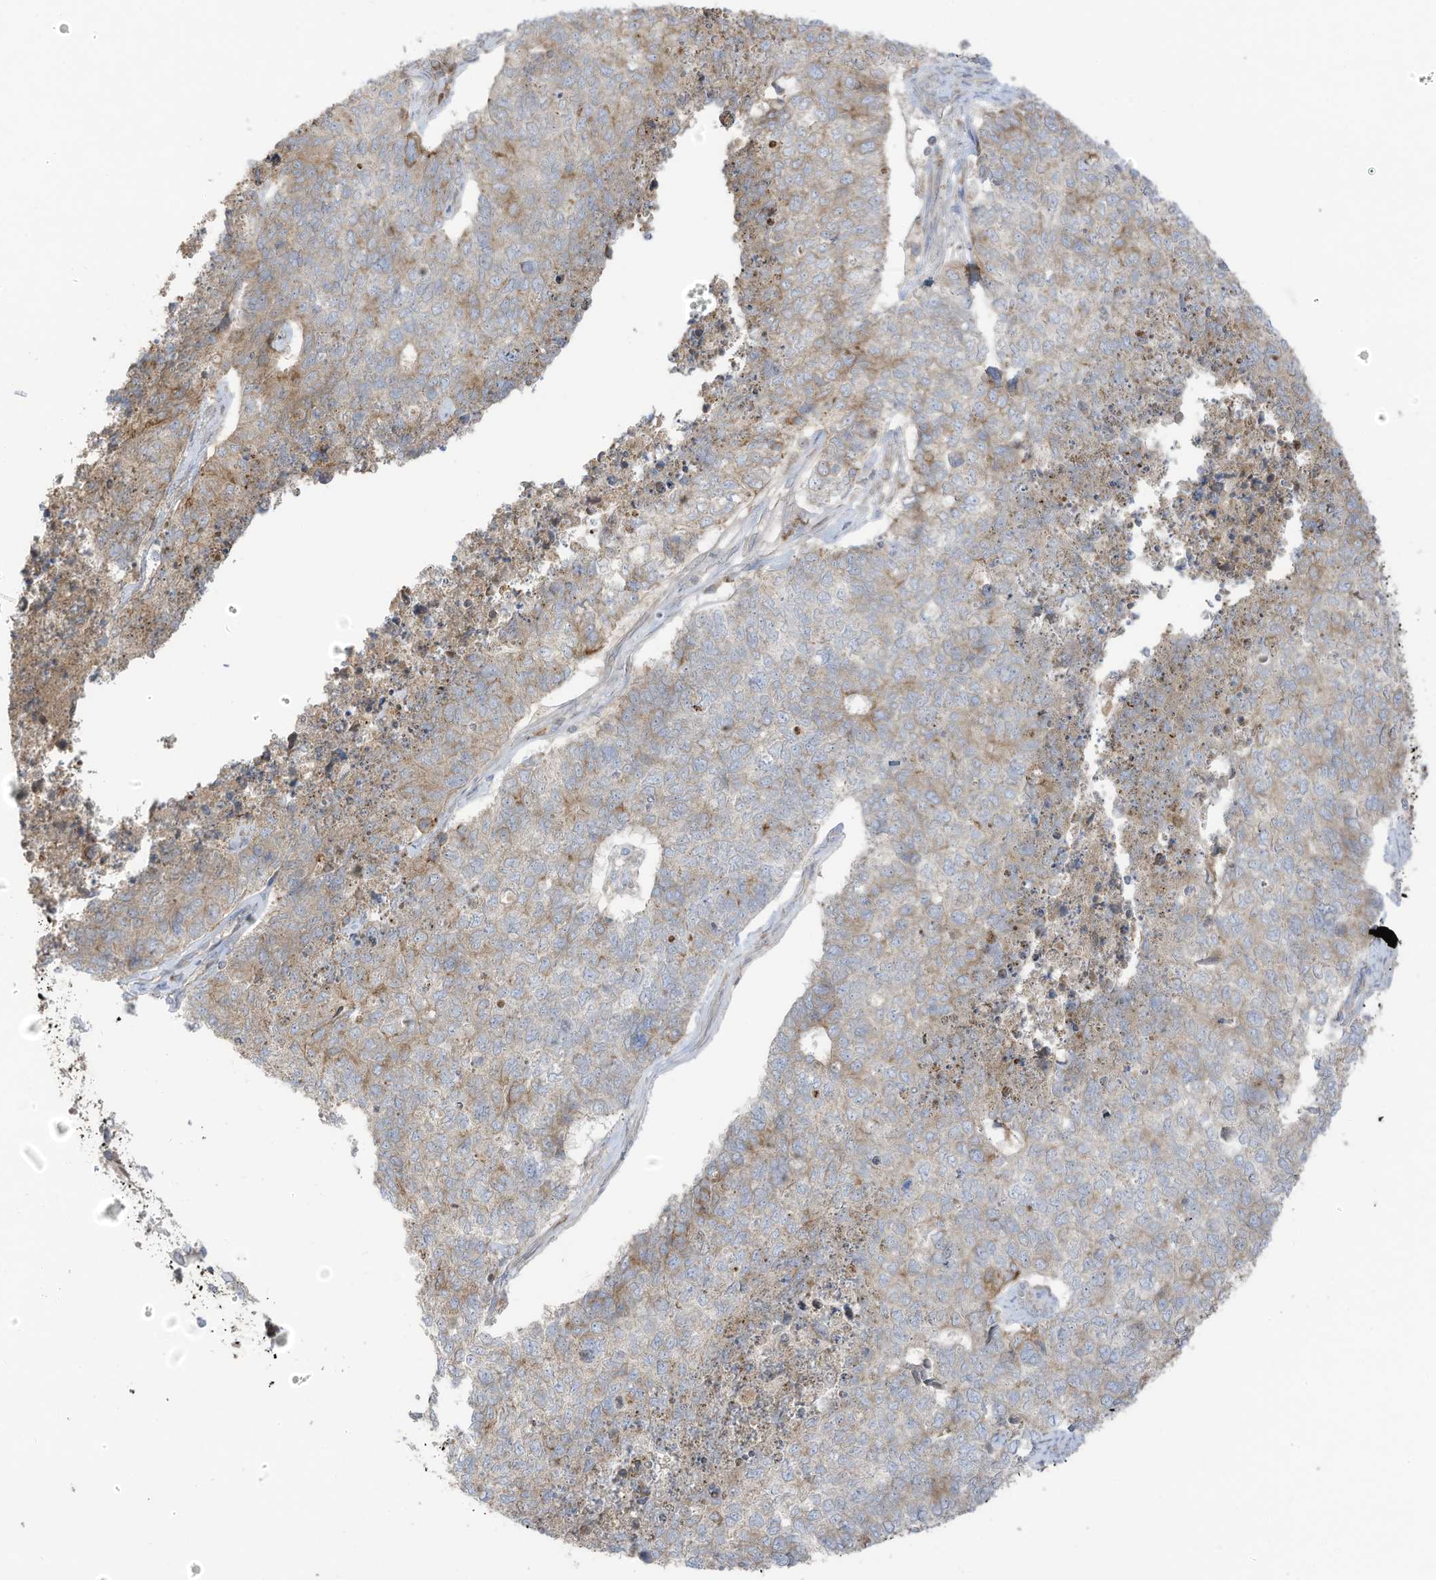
{"staining": {"intensity": "moderate", "quantity": "<25%", "location": "cytoplasmic/membranous"}, "tissue": "cervical cancer", "cell_type": "Tumor cells", "image_type": "cancer", "snomed": [{"axis": "morphology", "description": "Squamous cell carcinoma, NOS"}, {"axis": "topography", "description": "Cervix"}], "caption": "A brown stain highlights moderate cytoplasmic/membranous expression of a protein in cervical cancer (squamous cell carcinoma) tumor cells. (brown staining indicates protein expression, while blue staining denotes nuclei).", "gene": "CGAS", "patient": {"sex": "female", "age": 63}}